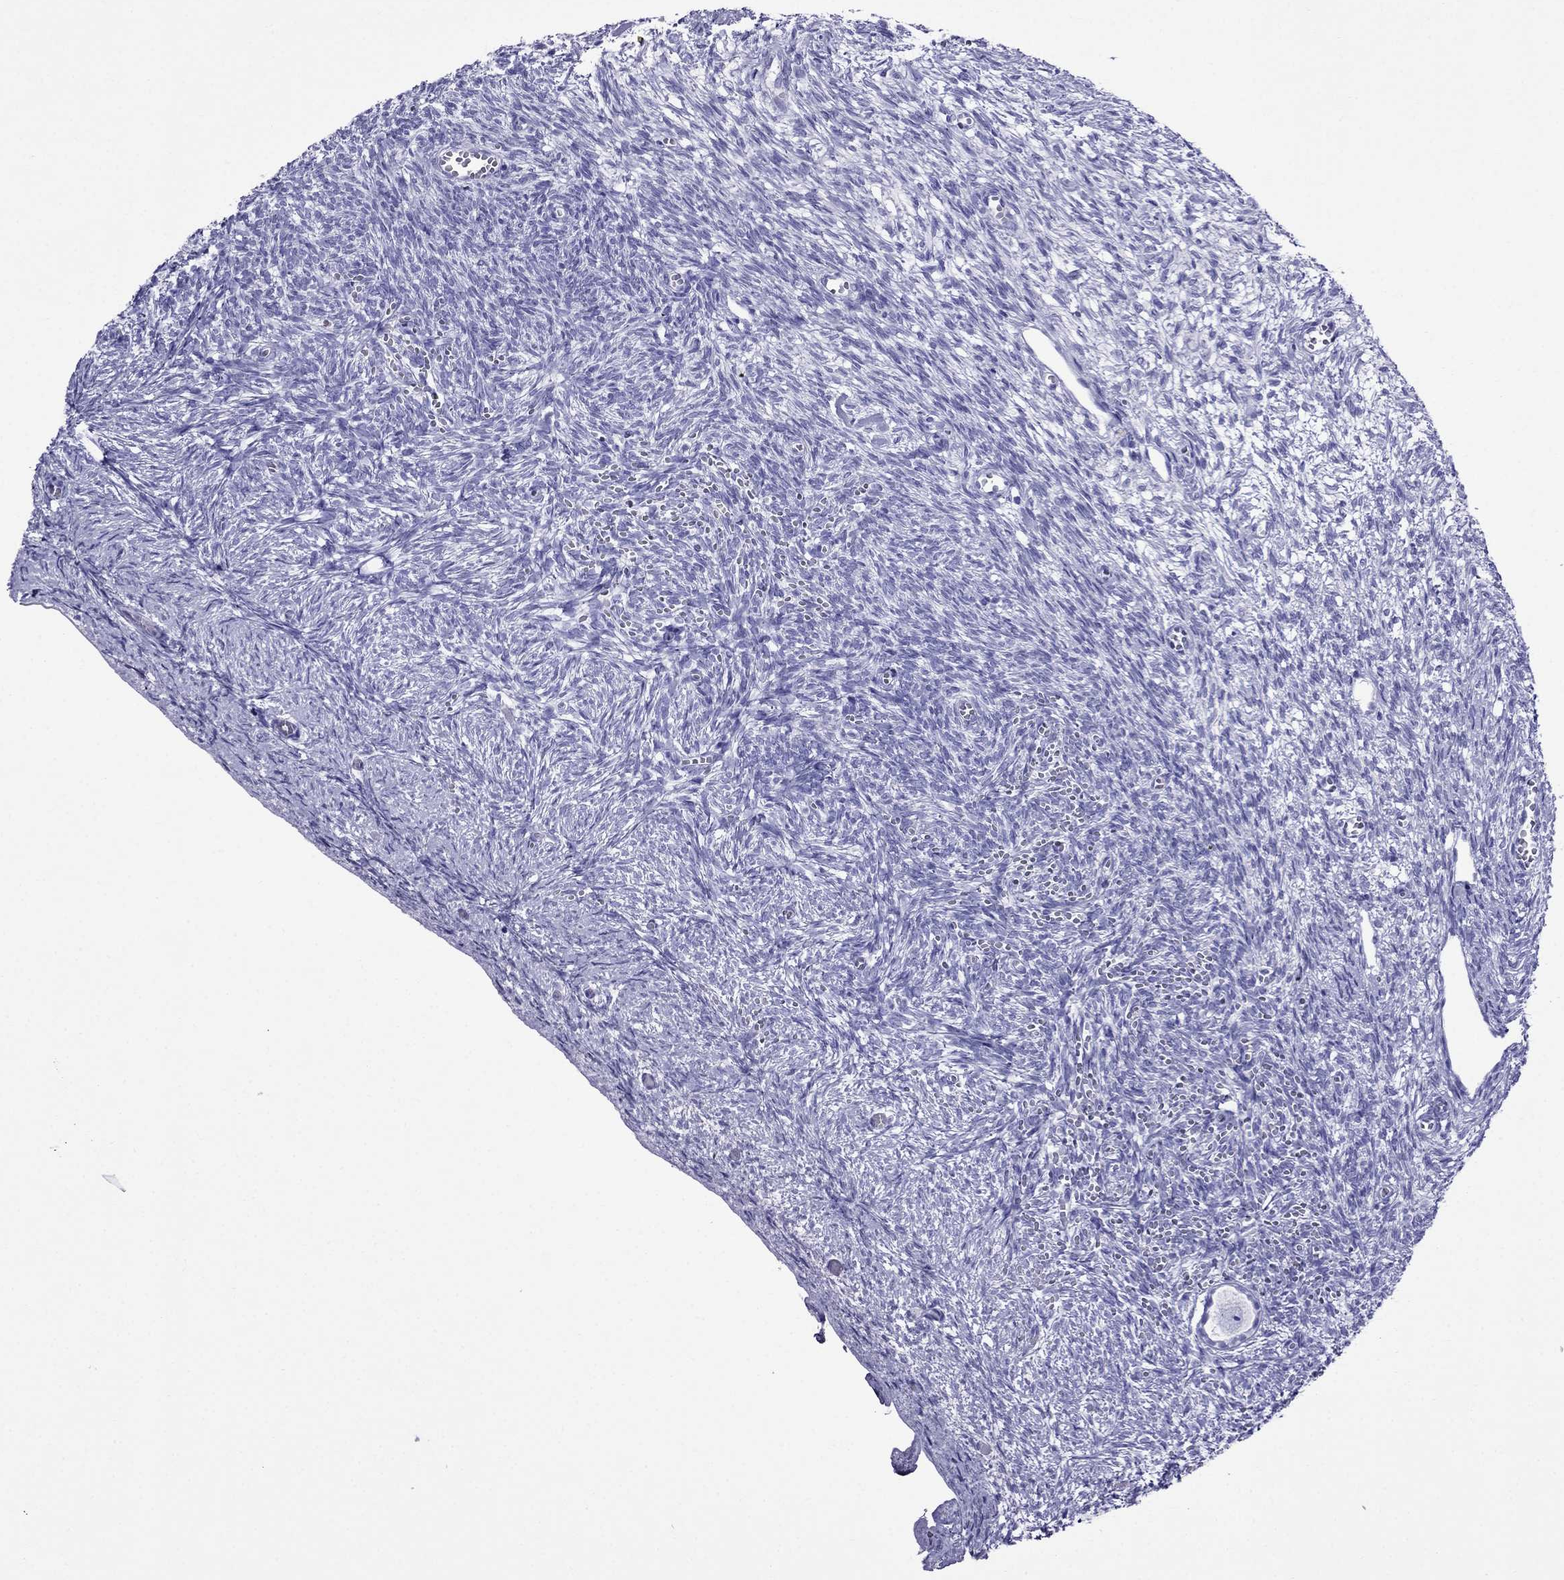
{"staining": {"intensity": "negative", "quantity": "none", "location": "none"}, "tissue": "ovary", "cell_type": "Follicle cells", "image_type": "normal", "snomed": [{"axis": "morphology", "description": "Normal tissue, NOS"}, {"axis": "topography", "description": "Ovary"}], "caption": "The histopathology image demonstrates no significant positivity in follicle cells of ovary.", "gene": "CRYBA1", "patient": {"sex": "female", "age": 43}}